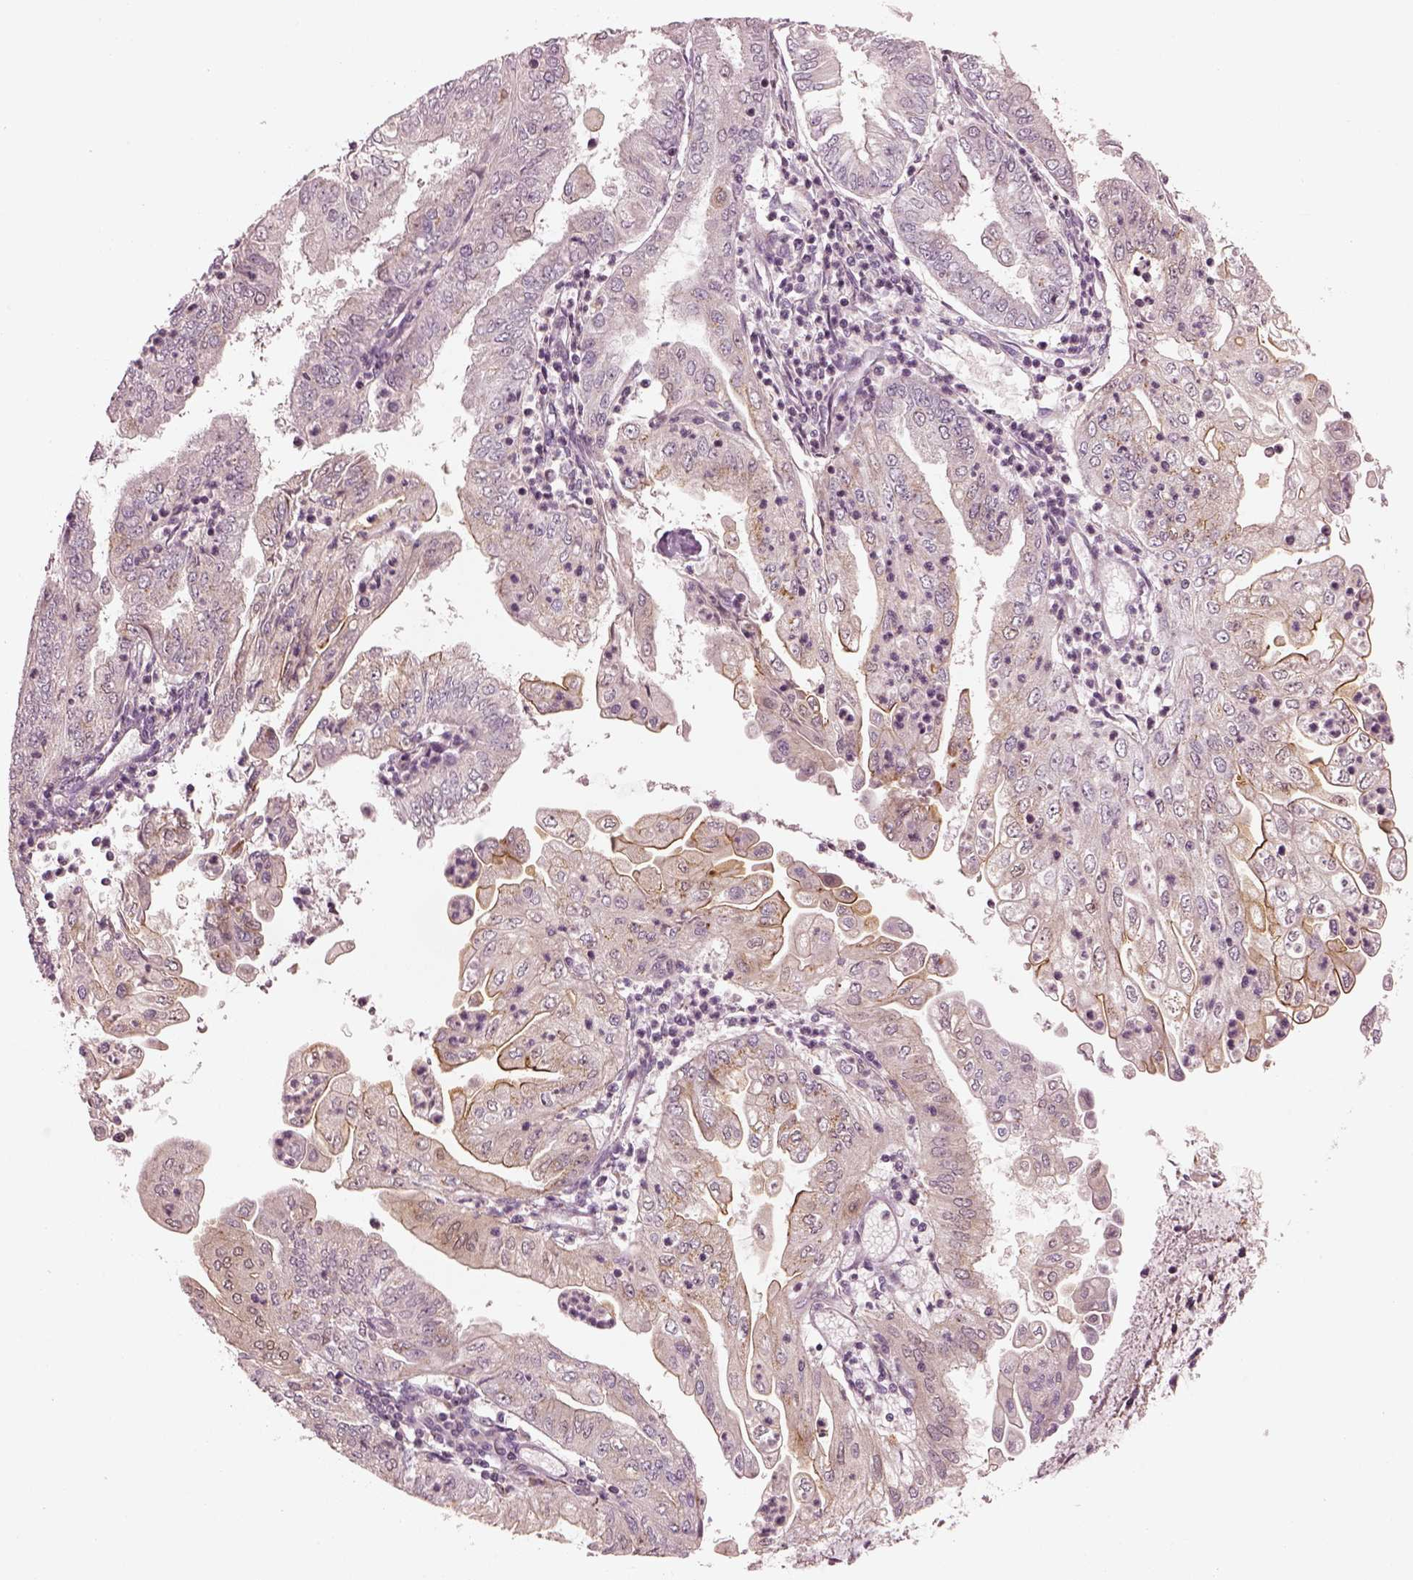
{"staining": {"intensity": "negative", "quantity": "none", "location": "none"}, "tissue": "endometrial cancer", "cell_type": "Tumor cells", "image_type": "cancer", "snomed": [{"axis": "morphology", "description": "Adenocarcinoma, NOS"}, {"axis": "topography", "description": "Endometrium"}], "caption": "This is an IHC photomicrograph of adenocarcinoma (endometrial). There is no expression in tumor cells.", "gene": "SDCBP2", "patient": {"sex": "female", "age": 55}}